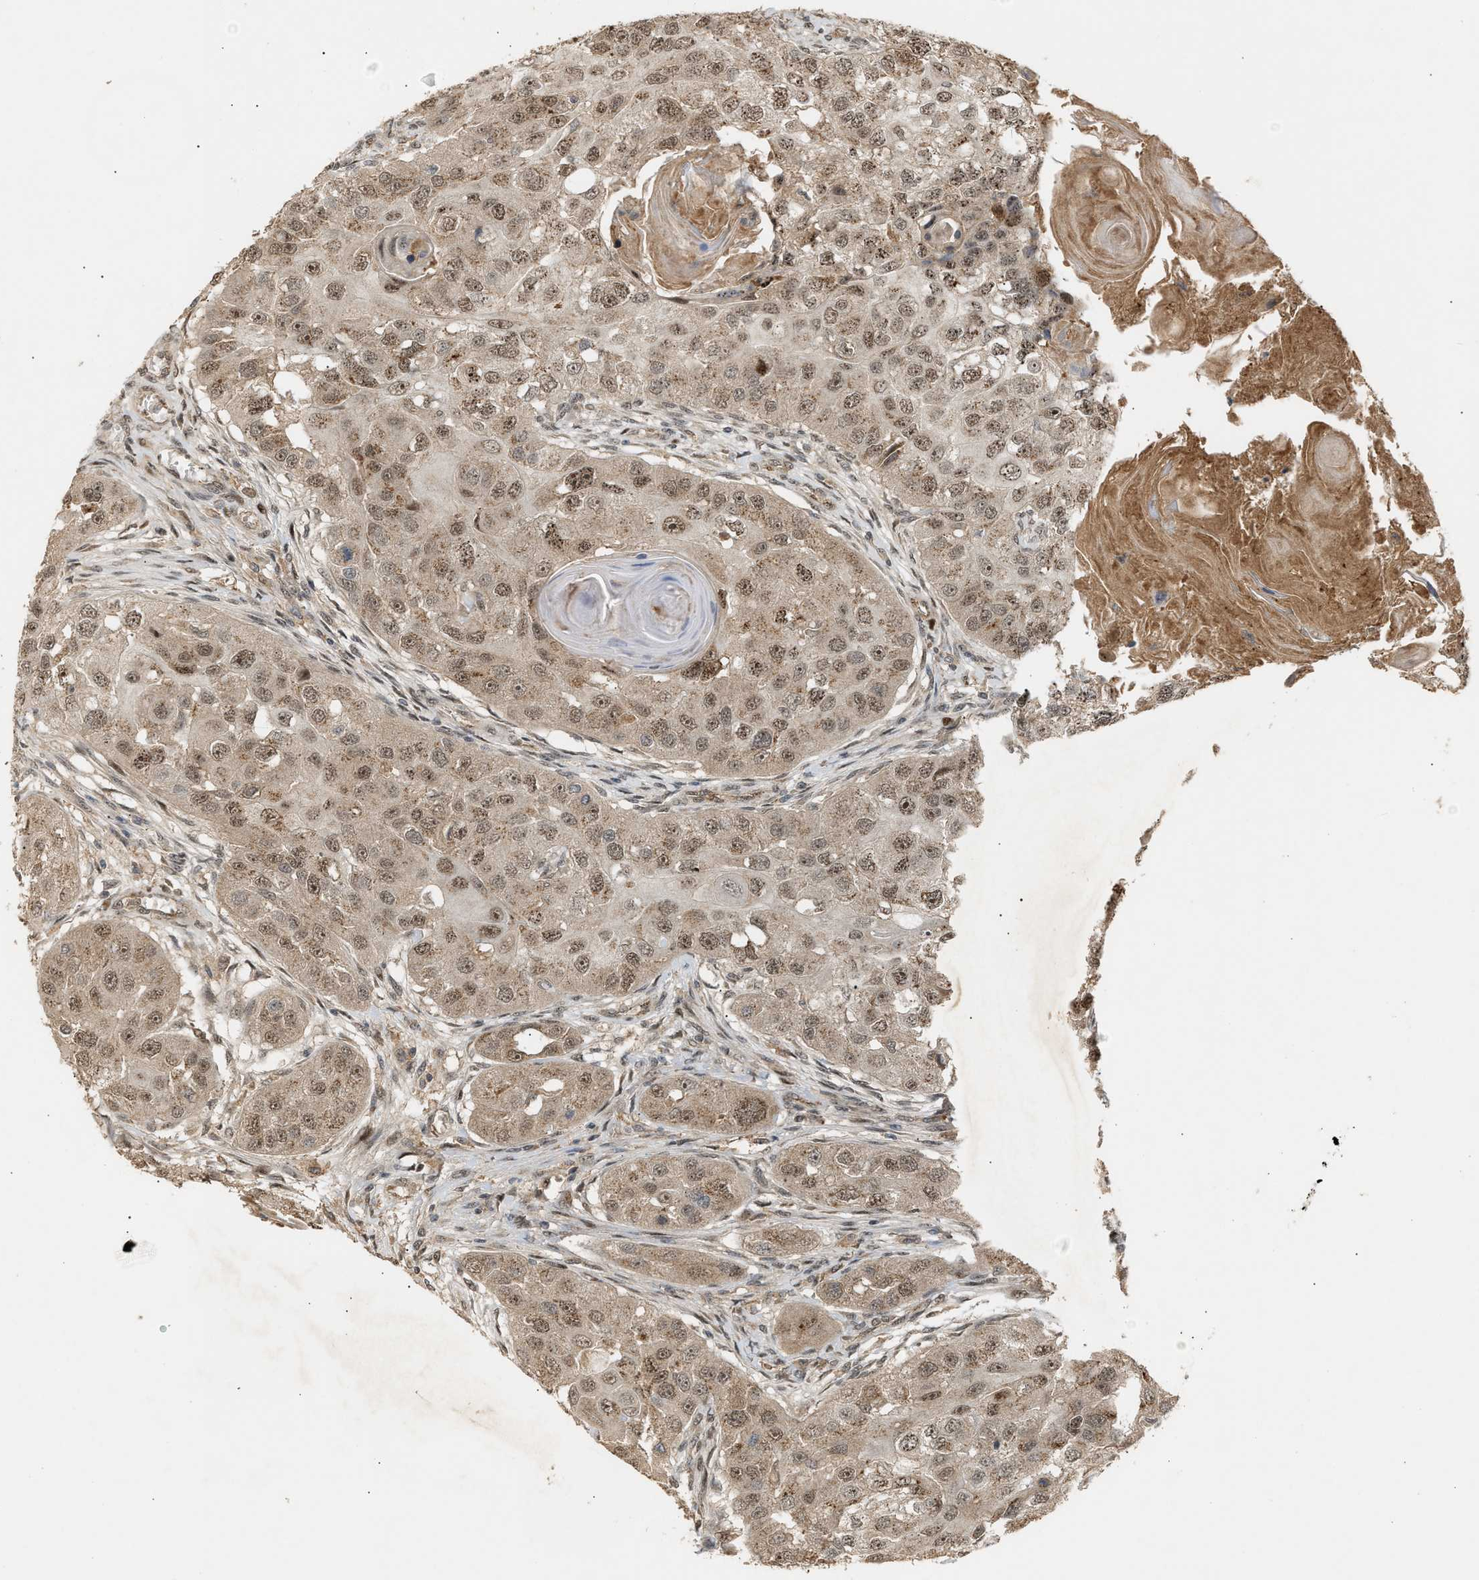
{"staining": {"intensity": "moderate", "quantity": ">75%", "location": "cytoplasmic/membranous,nuclear"}, "tissue": "head and neck cancer", "cell_type": "Tumor cells", "image_type": "cancer", "snomed": [{"axis": "morphology", "description": "Normal tissue, NOS"}, {"axis": "morphology", "description": "Squamous cell carcinoma, NOS"}, {"axis": "topography", "description": "Skeletal muscle"}, {"axis": "topography", "description": "Head-Neck"}], "caption": "The immunohistochemical stain highlights moderate cytoplasmic/membranous and nuclear staining in tumor cells of head and neck squamous cell carcinoma tissue.", "gene": "ZFAND5", "patient": {"sex": "male", "age": 51}}